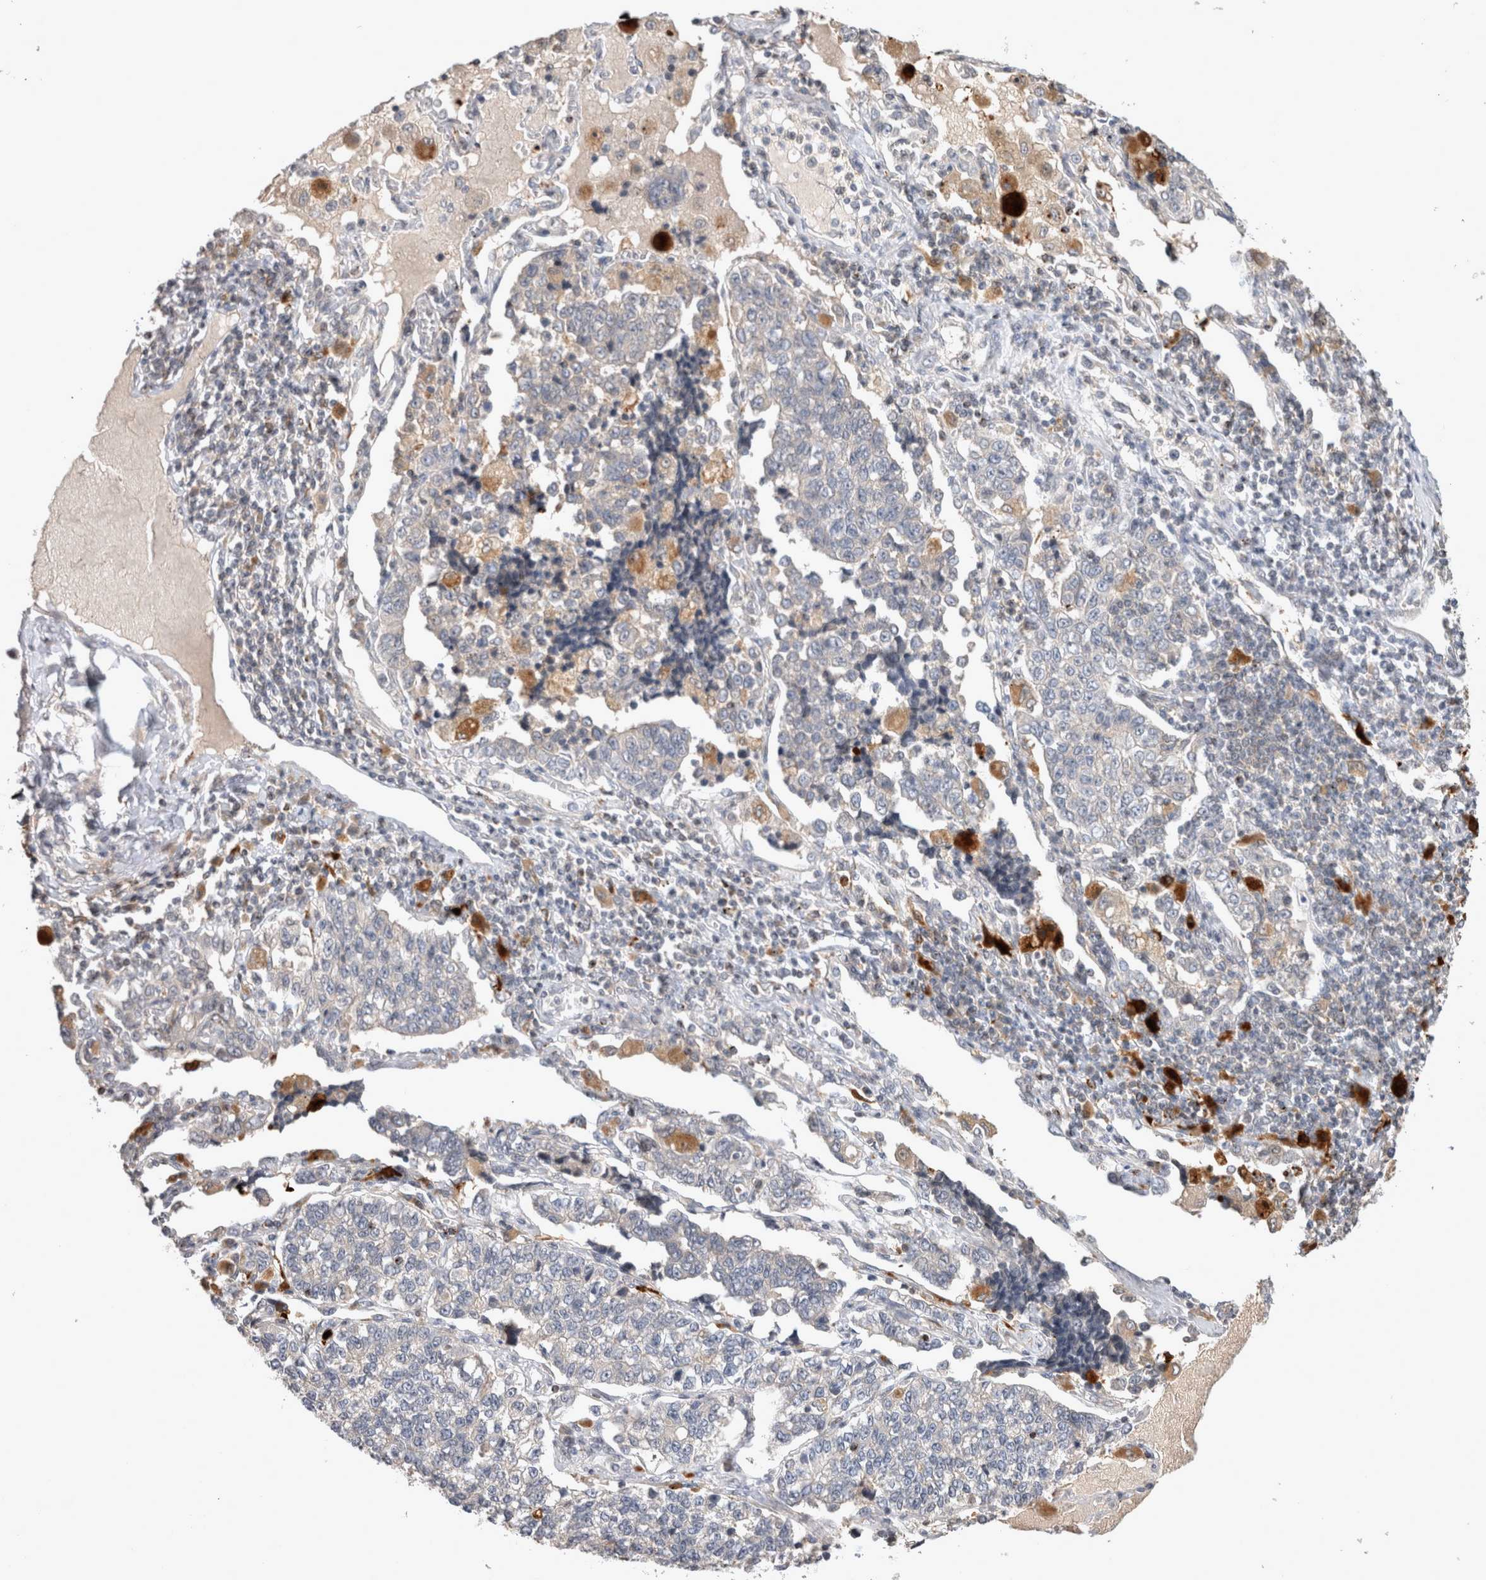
{"staining": {"intensity": "negative", "quantity": "none", "location": "none"}, "tissue": "lung cancer", "cell_type": "Tumor cells", "image_type": "cancer", "snomed": [{"axis": "morphology", "description": "Adenocarcinoma, NOS"}, {"axis": "topography", "description": "Lung"}], "caption": "Immunohistochemical staining of lung cancer shows no significant expression in tumor cells.", "gene": "SERAC1", "patient": {"sex": "male", "age": 49}}